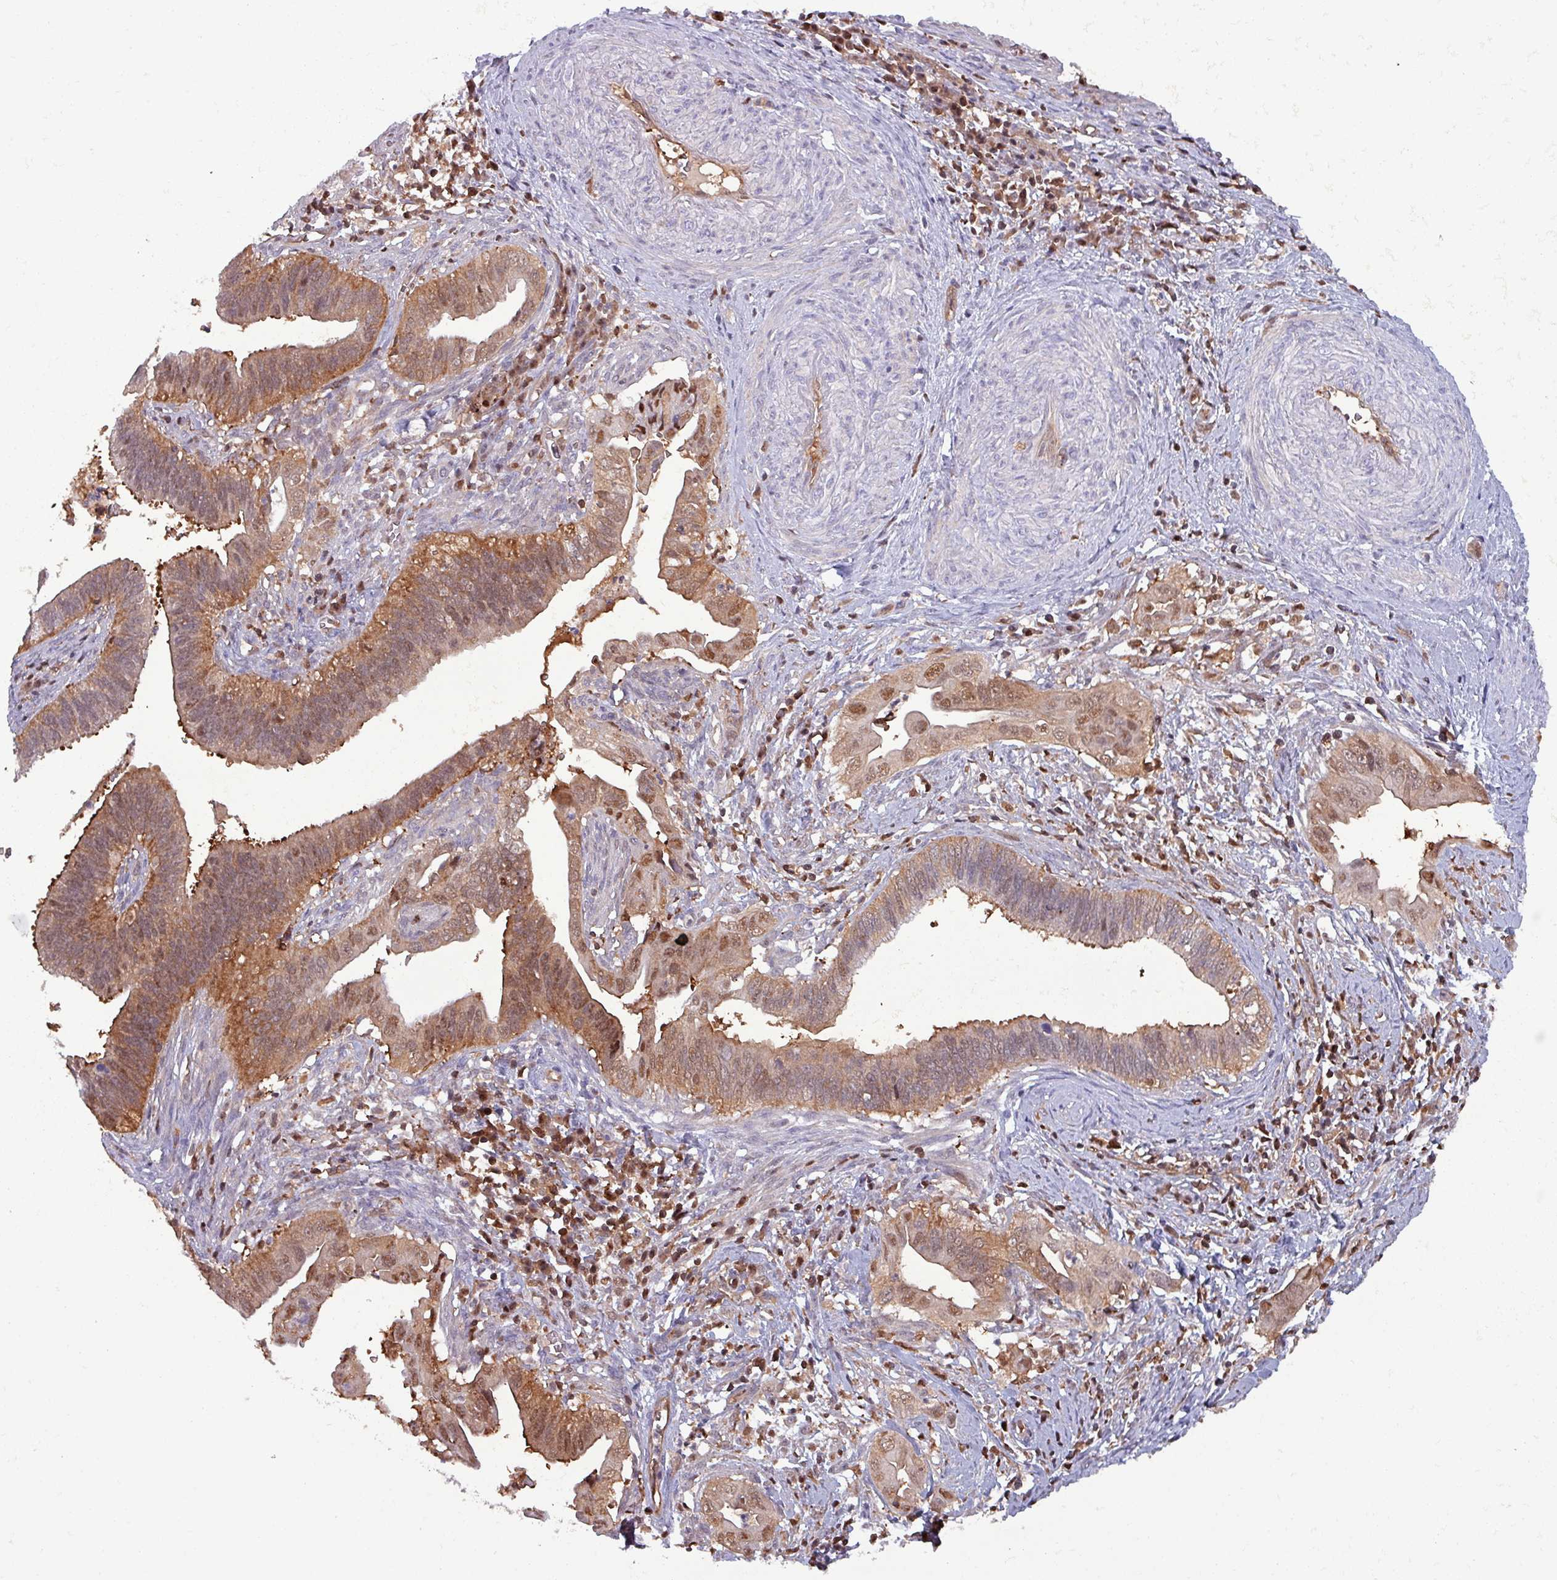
{"staining": {"intensity": "moderate", "quantity": ">75%", "location": "cytoplasmic/membranous,nuclear"}, "tissue": "cervical cancer", "cell_type": "Tumor cells", "image_type": "cancer", "snomed": [{"axis": "morphology", "description": "Adenocarcinoma, NOS"}, {"axis": "topography", "description": "Cervix"}], "caption": "Protein expression analysis of human cervical cancer (adenocarcinoma) reveals moderate cytoplasmic/membranous and nuclear positivity in approximately >75% of tumor cells.", "gene": "PSMB8", "patient": {"sex": "female", "age": 42}}